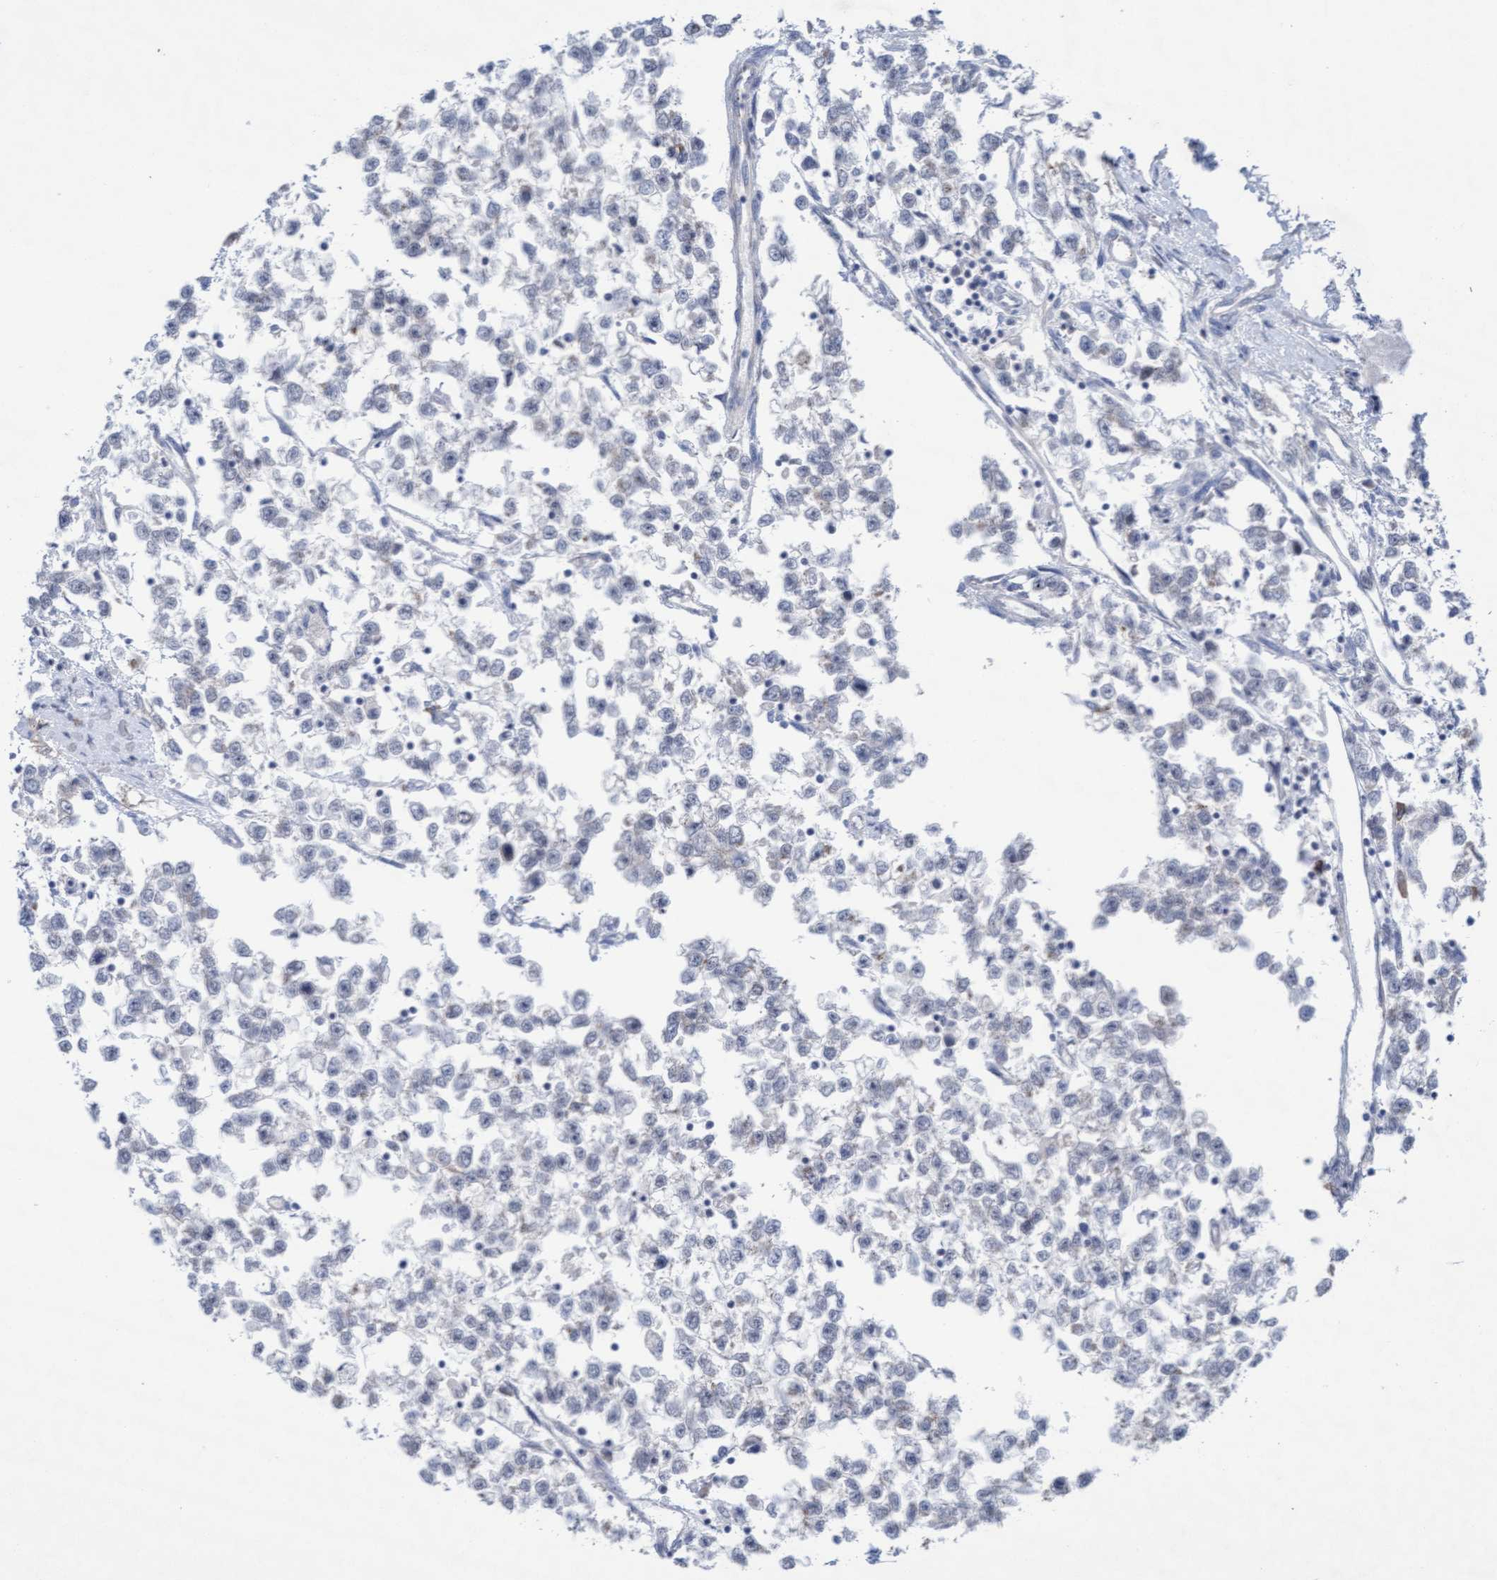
{"staining": {"intensity": "negative", "quantity": "none", "location": "none"}, "tissue": "testis cancer", "cell_type": "Tumor cells", "image_type": "cancer", "snomed": [{"axis": "morphology", "description": "Seminoma, NOS"}, {"axis": "morphology", "description": "Carcinoma, Embryonal, NOS"}, {"axis": "topography", "description": "Testis"}], "caption": "A histopathology image of human seminoma (testis) is negative for staining in tumor cells. Brightfield microscopy of IHC stained with DAB (3,3'-diaminobenzidine) (brown) and hematoxylin (blue), captured at high magnification.", "gene": "PLCD1", "patient": {"sex": "male", "age": 51}}